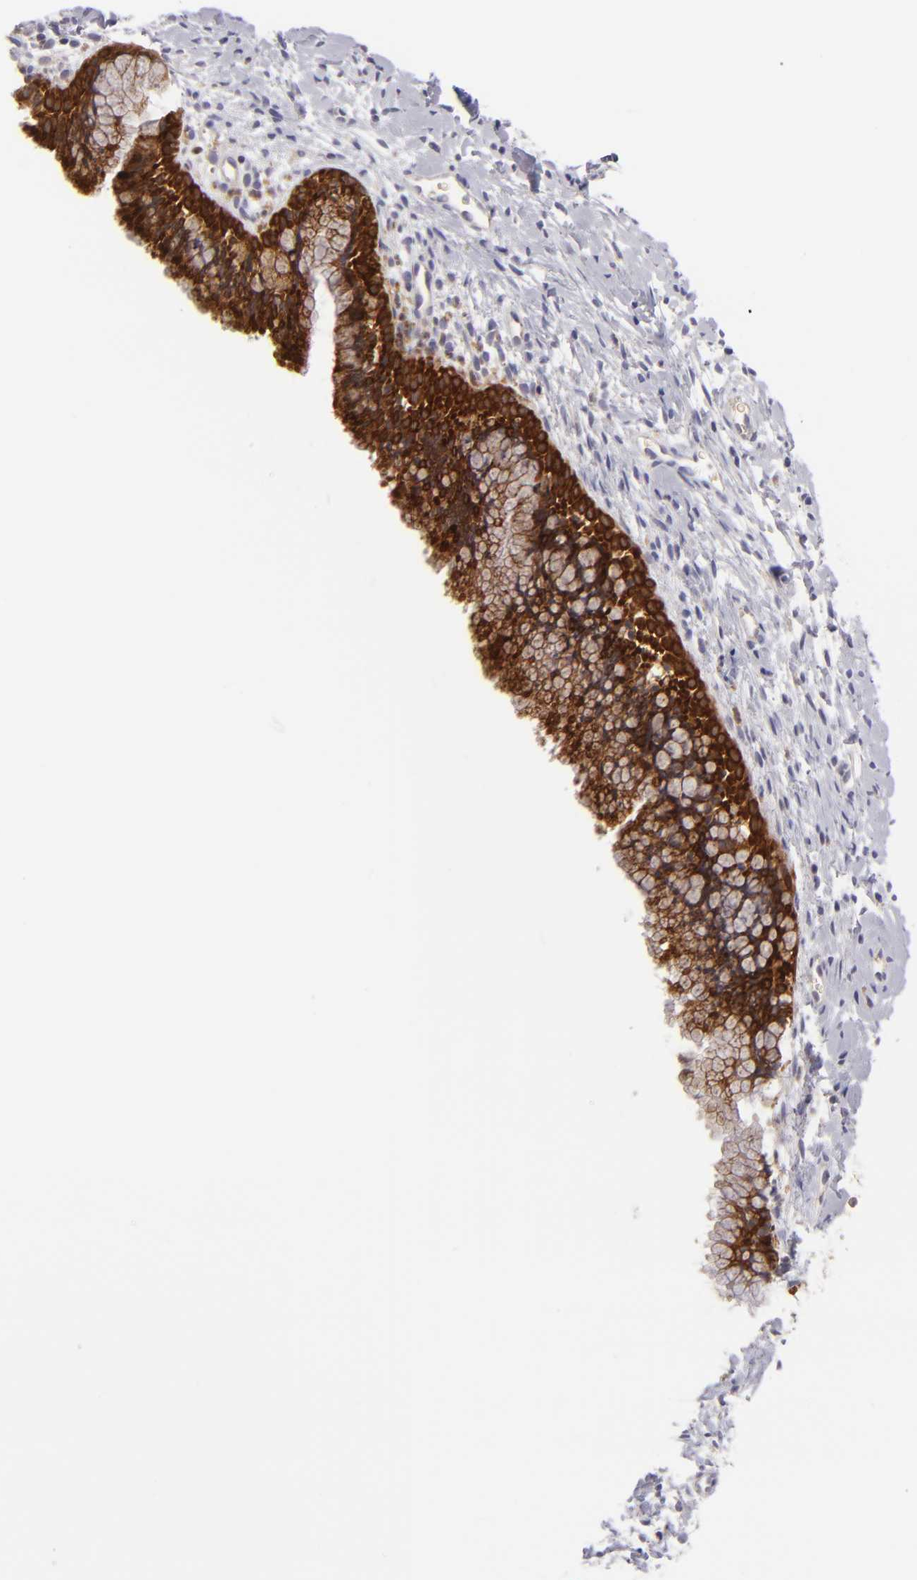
{"staining": {"intensity": "strong", "quantity": ">75%", "location": "cytoplasmic/membranous"}, "tissue": "cervix", "cell_type": "Glandular cells", "image_type": "normal", "snomed": [{"axis": "morphology", "description": "Normal tissue, NOS"}, {"axis": "topography", "description": "Cervix"}], "caption": "An IHC photomicrograph of benign tissue is shown. Protein staining in brown labels strong cytoplasmic/membranous positivity in cervix within glandular cells.", "gene": "MMP10", "patient": {"sex": "female", "age": 46}}